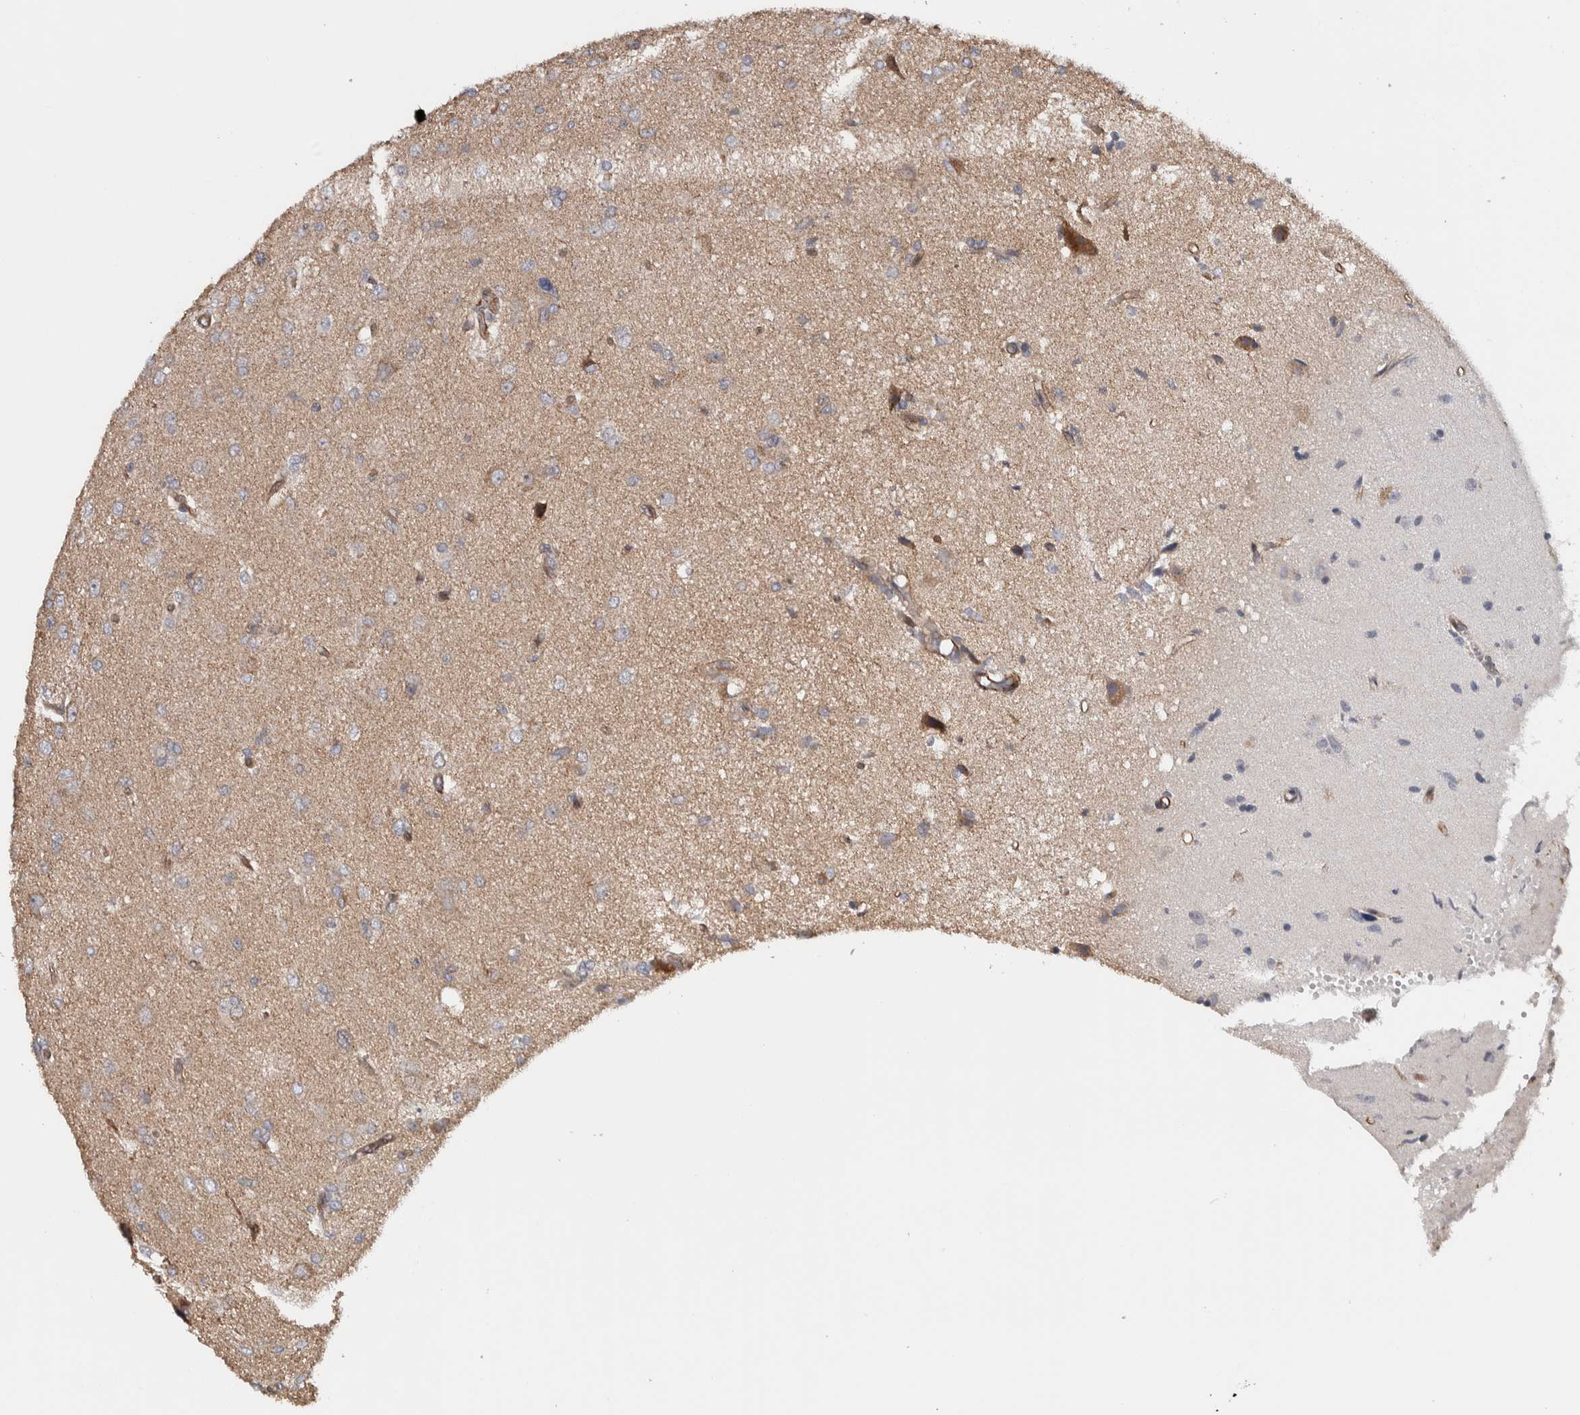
{"staining": {"intensity": "negative", "quantity": "none", "location": "none"}, "tissue": "glioma", "cell_type": "Tumor cells", "image_type": "cancer", "snomed": [{"axis": "morphology", "description": "Glioma, malignant, High grade"}, {"axis": "topography", "description": "Brain"}], "caption": "Tumor cells are negative for brown protein staining in malignant glioma (high-grade).", "gene": "CHMP4C", "patient": {"sex": "female", "age": 59}}